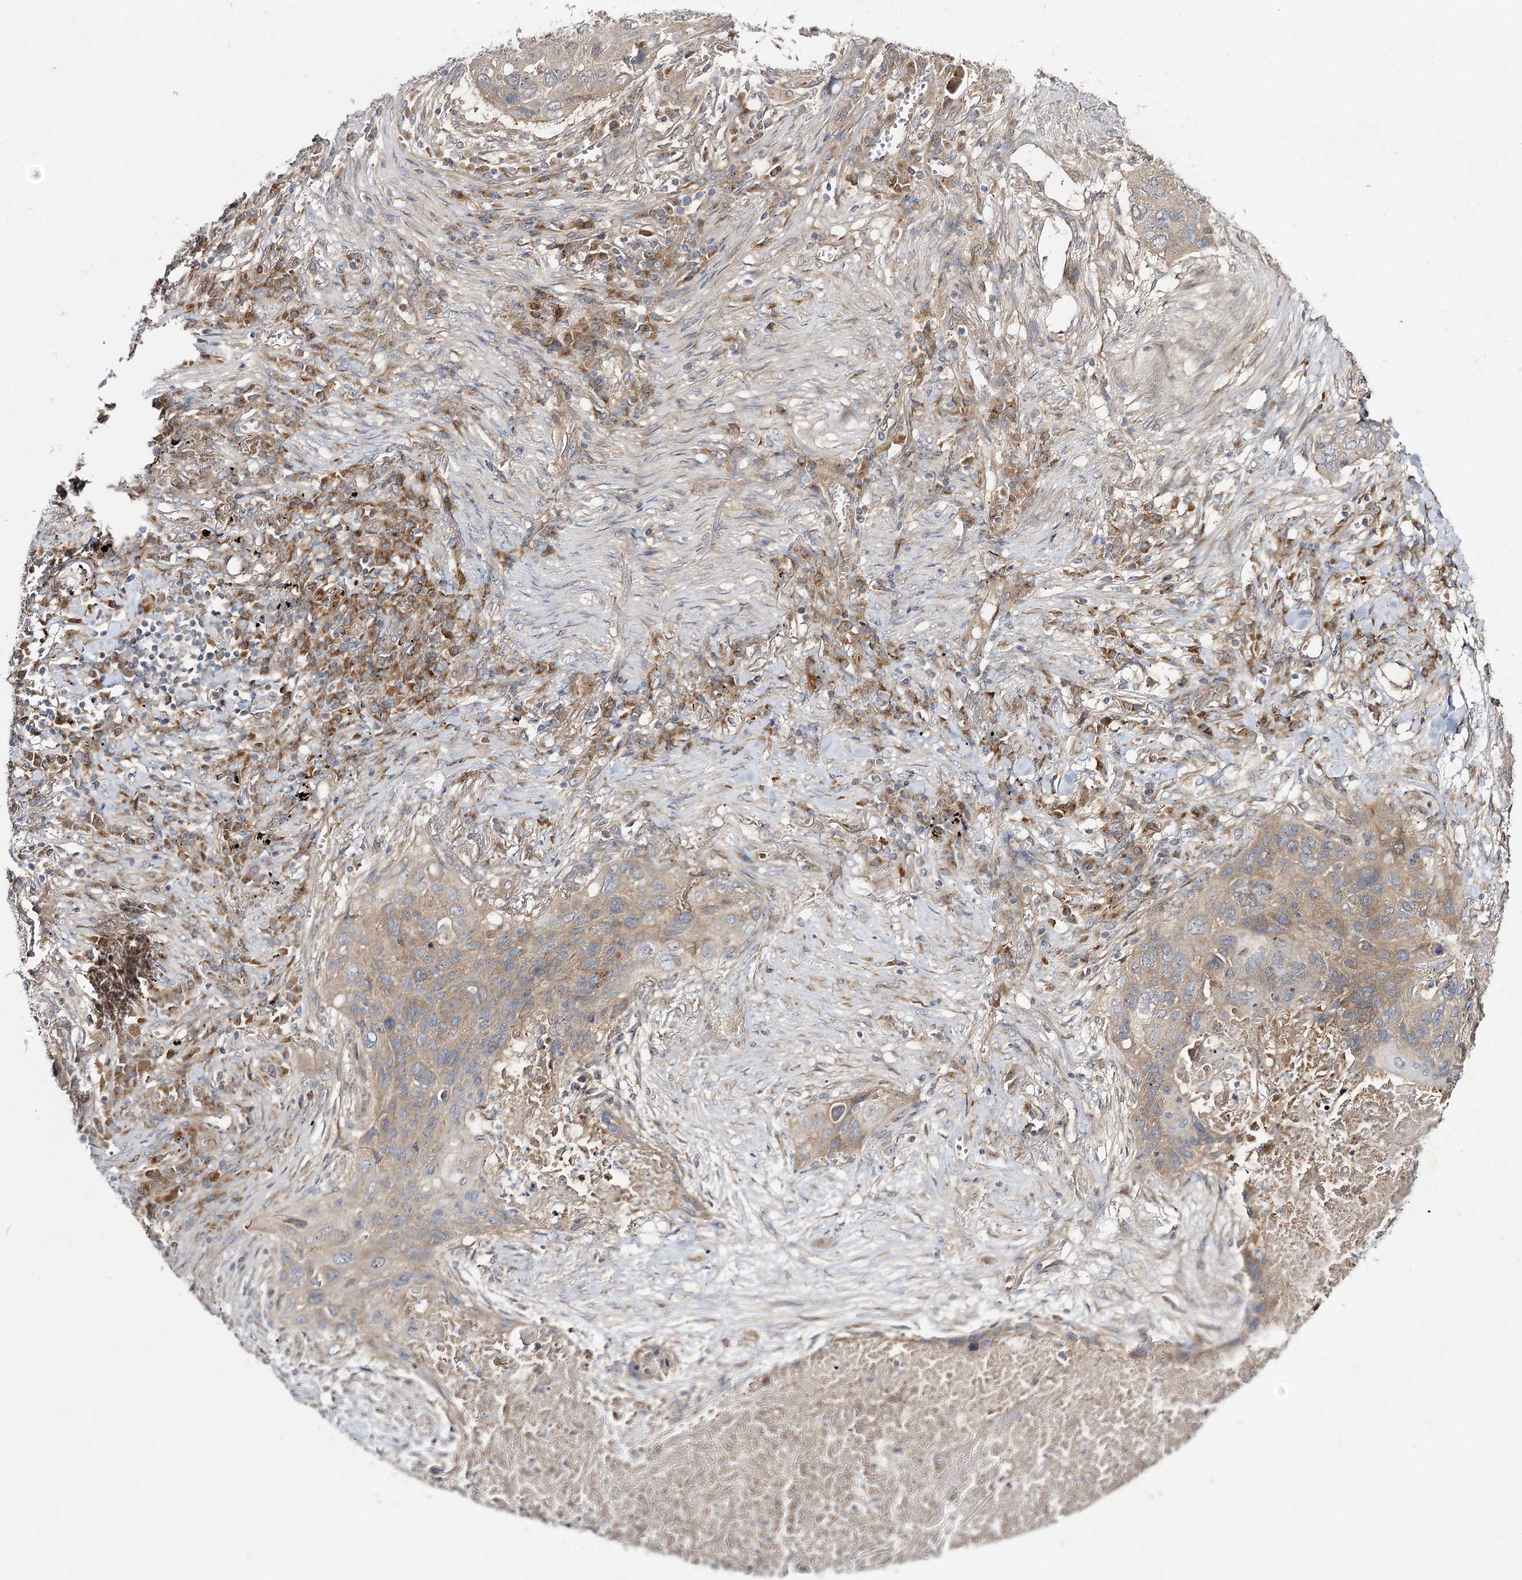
{"staining": {"intensity": "moderate", "quantity": ">75%", "location": "cytoplasmic/membranous"}, "tissue": "lung cancer", "cell_type": "Tumor cells", "image_type": "cancer", "snomed": [{"axis": "morphology", "description": "Squamous cell carcinoma, NOS"}, {"axis": "topography", "description": "Lung"}], "caption": "A brown stain labels moderate cytoplasmic/membranous positivity of a protein in human squamous cell carcinoma (lung) tumor cells. Using DAB (3,3'-diaminobenzidine) (brown) and hematoxylin (blue) stains, captured at high magnification using brightfield microscopy.", "gene": "C11orf80", "patient": {"sex": "female", "age": 63}}